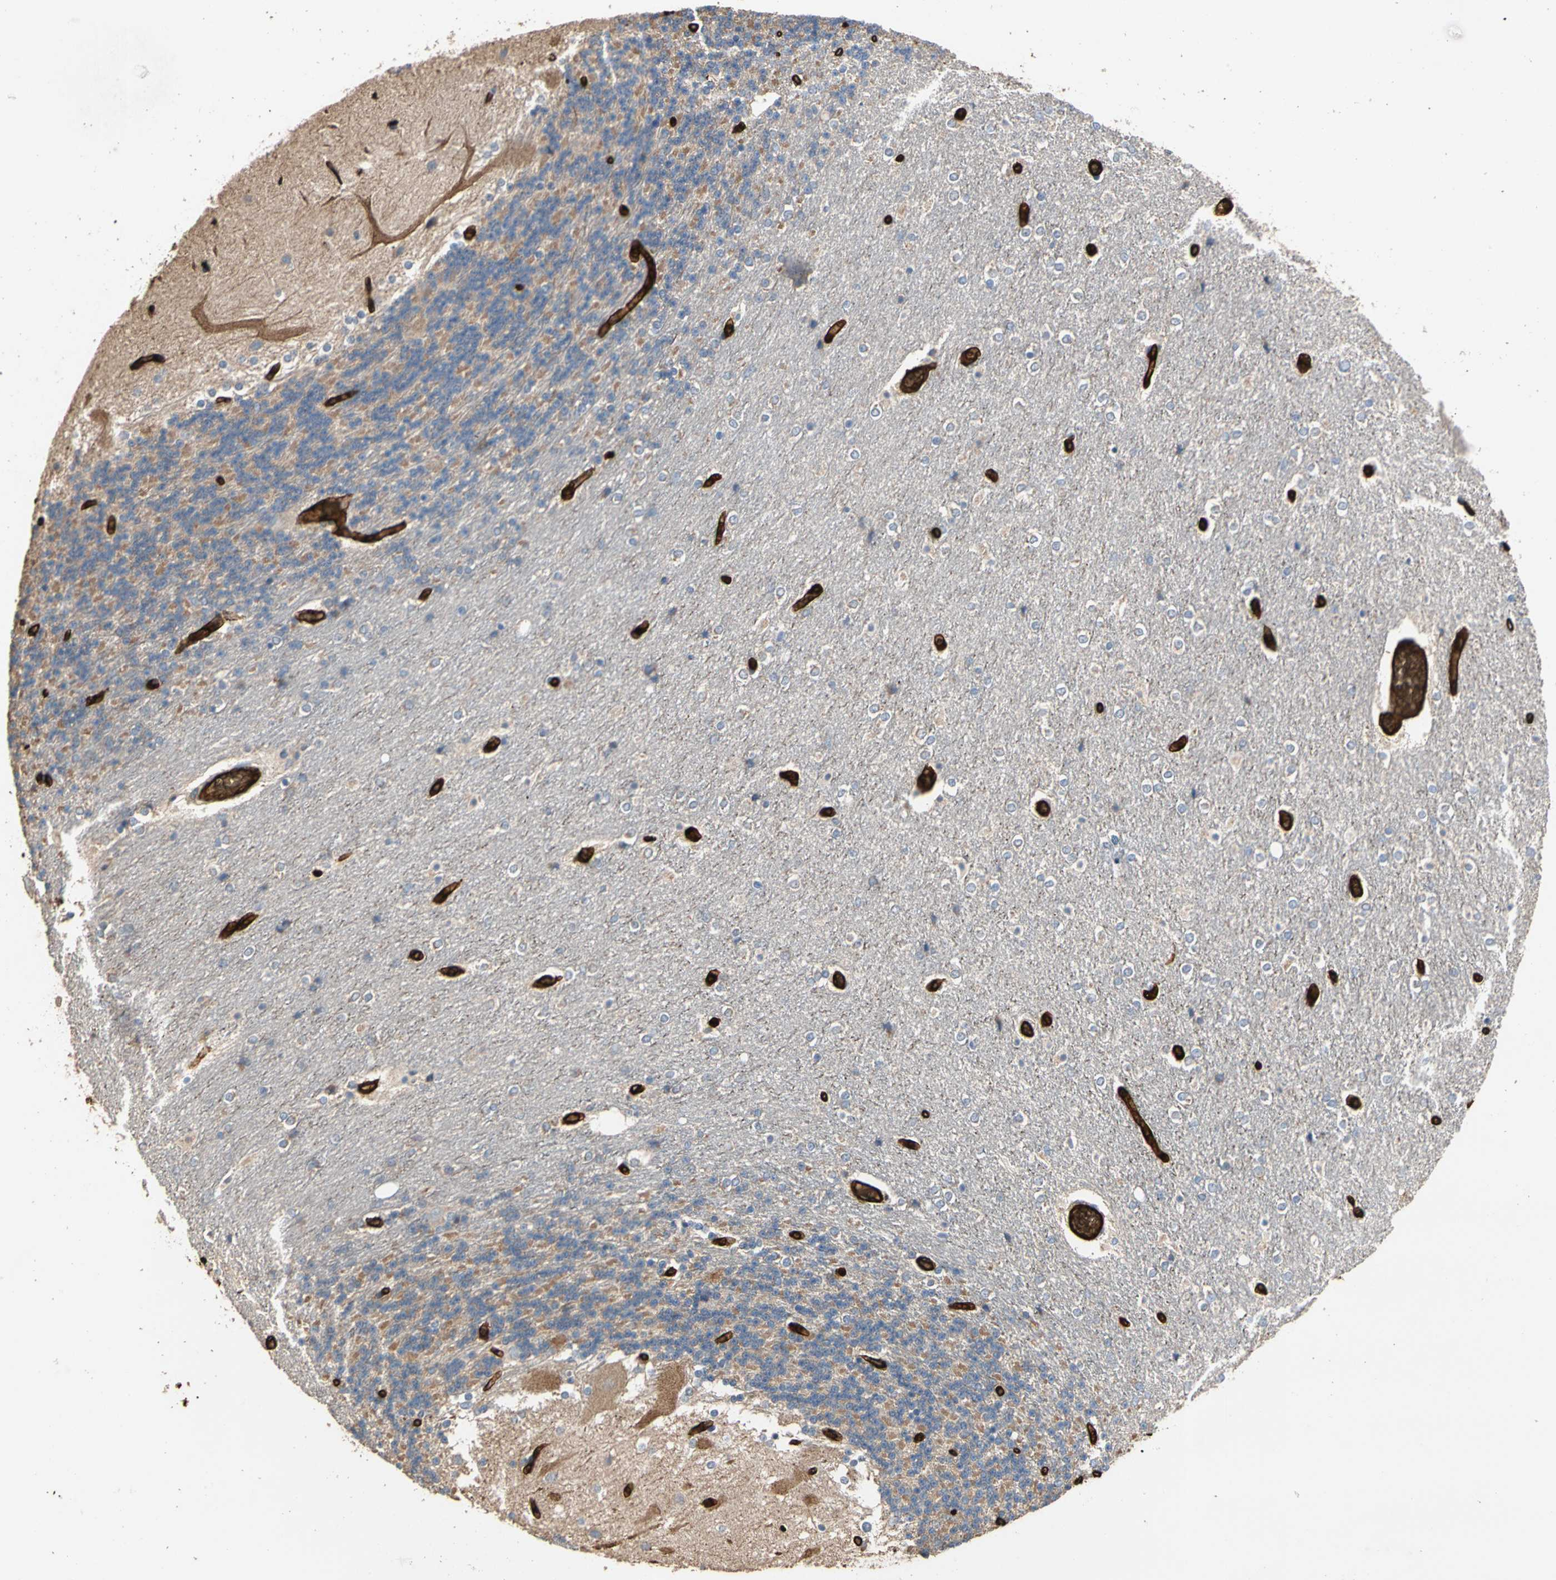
{"staining": {"intensity": "moderate", "quantity": "25%-75%", "location": "cytoplasmic/membranous"}, "tissue": "cerebellum", "cell_type": "Cells in granular layer", "image_type": "normal", "snomed": [{"axis": "morphology", "description": "Normal tissue, NOS"}, {"axis": "topography", "description": "Cerebellum"}], "caption": "The micrograph shows immunohistochemical staining of normal cerebellum. There is moderate cytoplasmic/membranous expression is identified in about 25%-75% of cells in granular layer.", "gene": "RIOK2", "patient": {"sex": "female", "age": 54}}